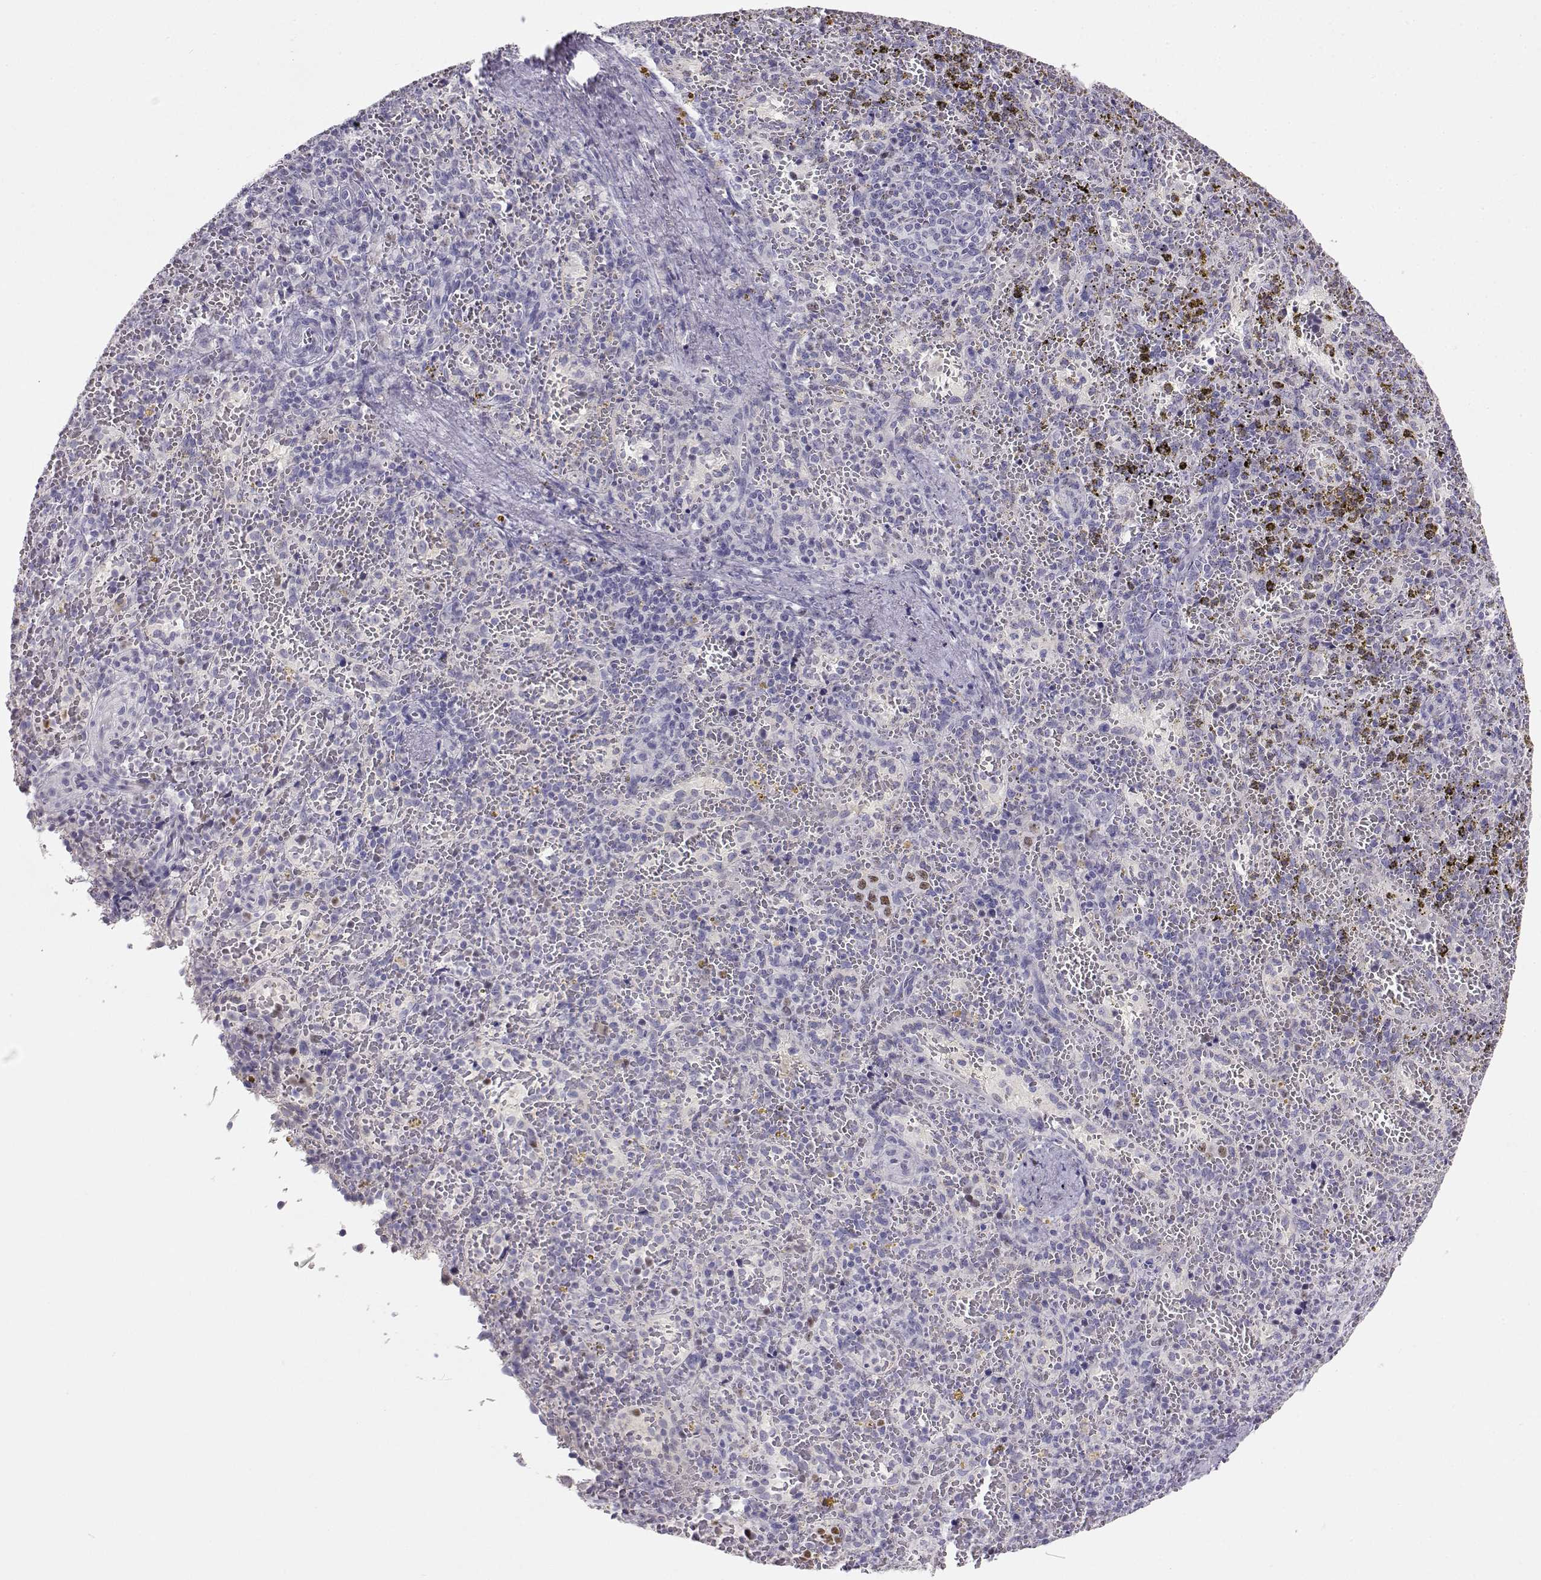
{"staining": {"intensity": "moderate", "quantity": "<25%", "location": "nuclear"}, "tissue": "spleen", "cell_type": "Cells in red pulp", "image_type": "normal", "snomed": [{"axis": "morphology", "description": "Normal tissue, NOS"}, {"axis": "topography", "description": "Spleen"}], "caption": "Immunohistochemistry of benign spleen reveals low levels of moderate nuclear staining in about <25% of cells in red pulp.", "gene": "OPN5", "patient": {"sex": "female", "age": 50}}